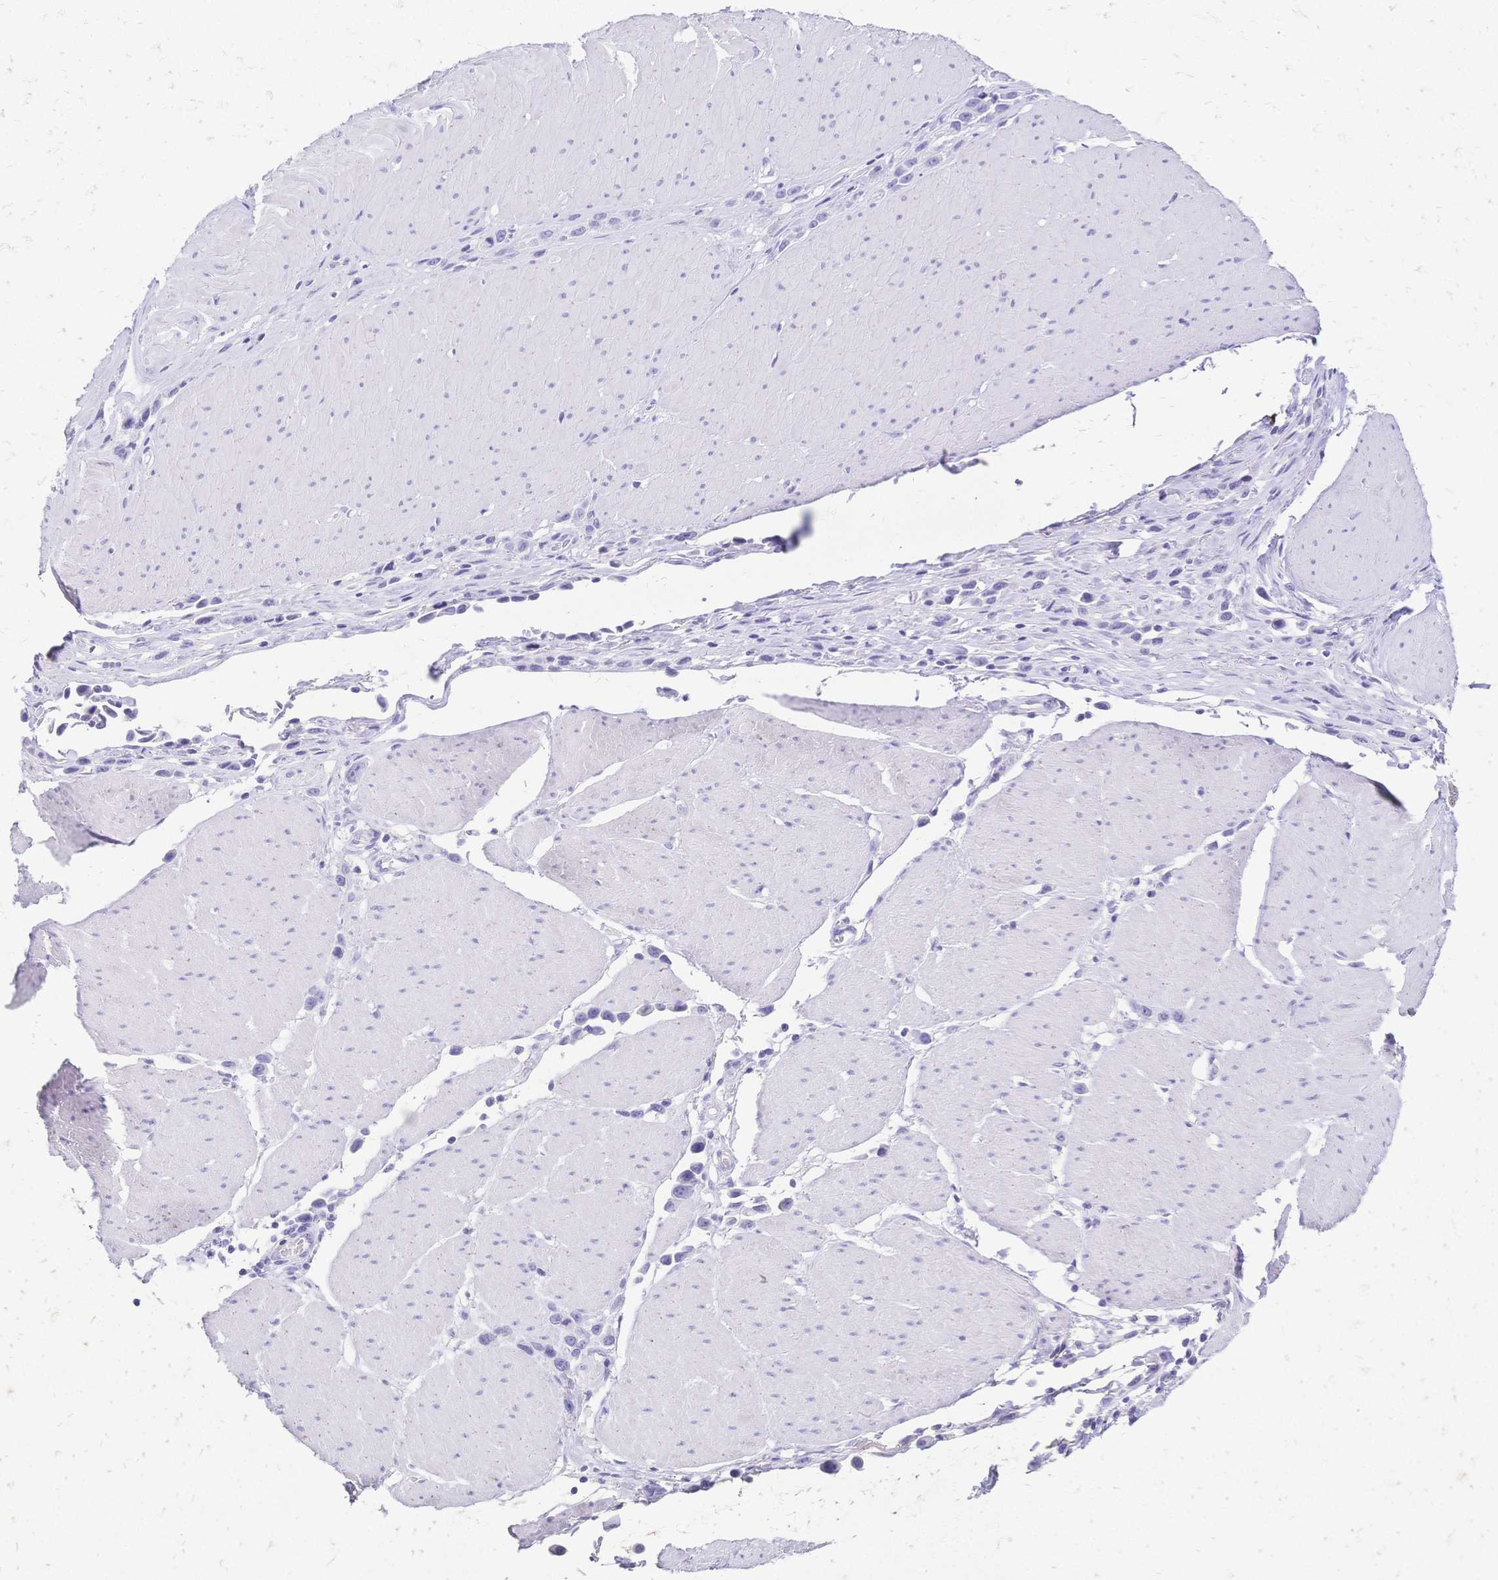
{"staining": {"intensity": "negative", "quantity": "none", "location": "none"}, "tissue": "stomach cancer", "cell_type": "Tumor cells", "image_type": "cancer", "snomed": [{"axis": "morphology", "description": "Adenocarcinoma, NOS"}, {"axis": "topography", "description": "Stomach"}], "caption": "Image shows no significant protein staining in tumor cells of stomach cancer.", "gene": "FA2H", "patient": {"sex": "male", "age": 47}}